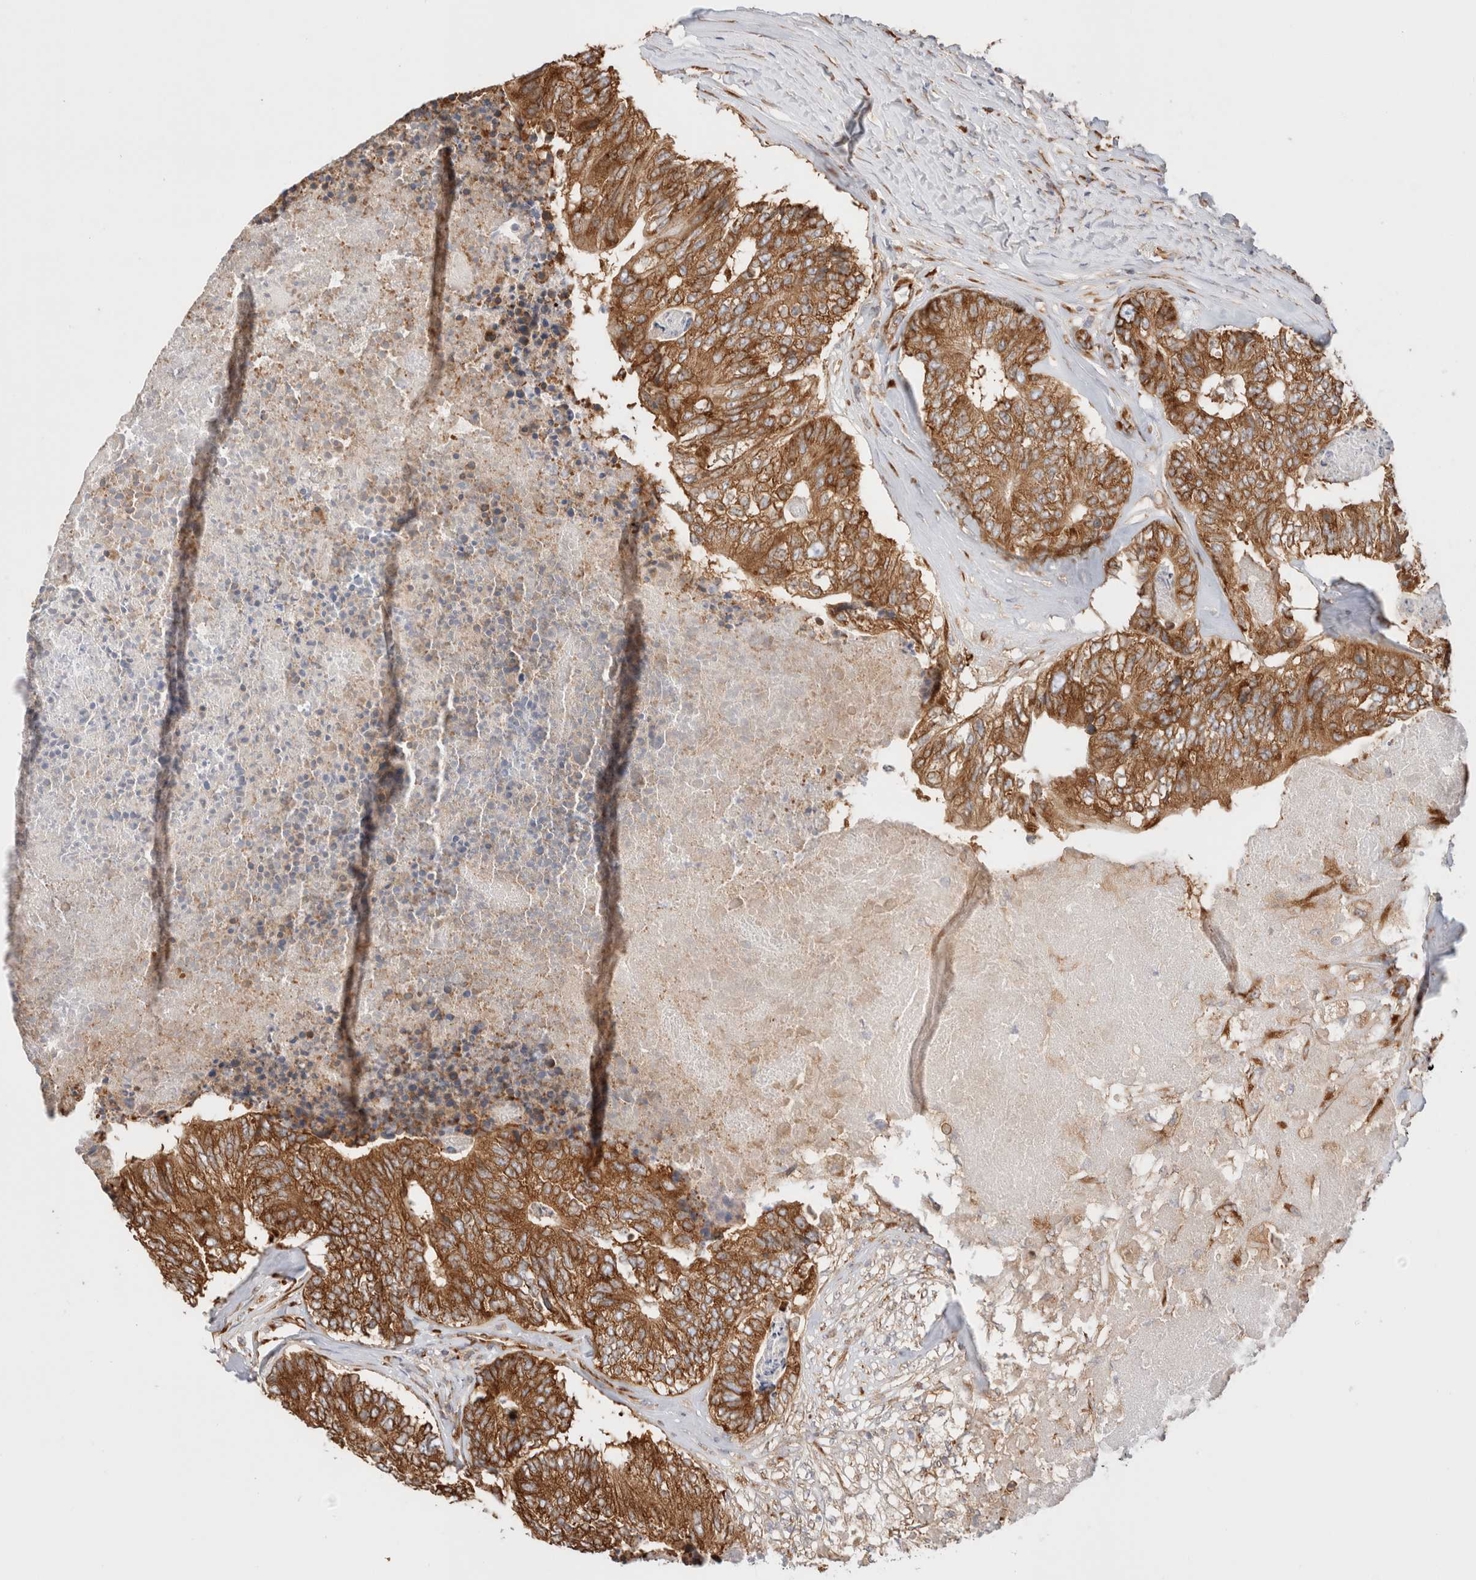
{"staining": {"intensity": "strong", "quantity": ">75%", "location": "cytoplasmic/membranous"}, "tissue": "colorectal cancer", "cell_type": "Tumor cells", "image_type": "cancer", "snomed": [{"axis": "morphology", "description": "Adenocarcinoma, NOS"}, {"axis": "topography", "description": "Colon"}], "caption": "An IHC histopathology image of neoplastic tissue is shown. Protein staining in brown highlights strong cytoplasmic/membranous positivity in colorectal cancer within tumor cells.", "gene": "ZC2HC1A", "patient": {"sex": "female", "age": 67}}